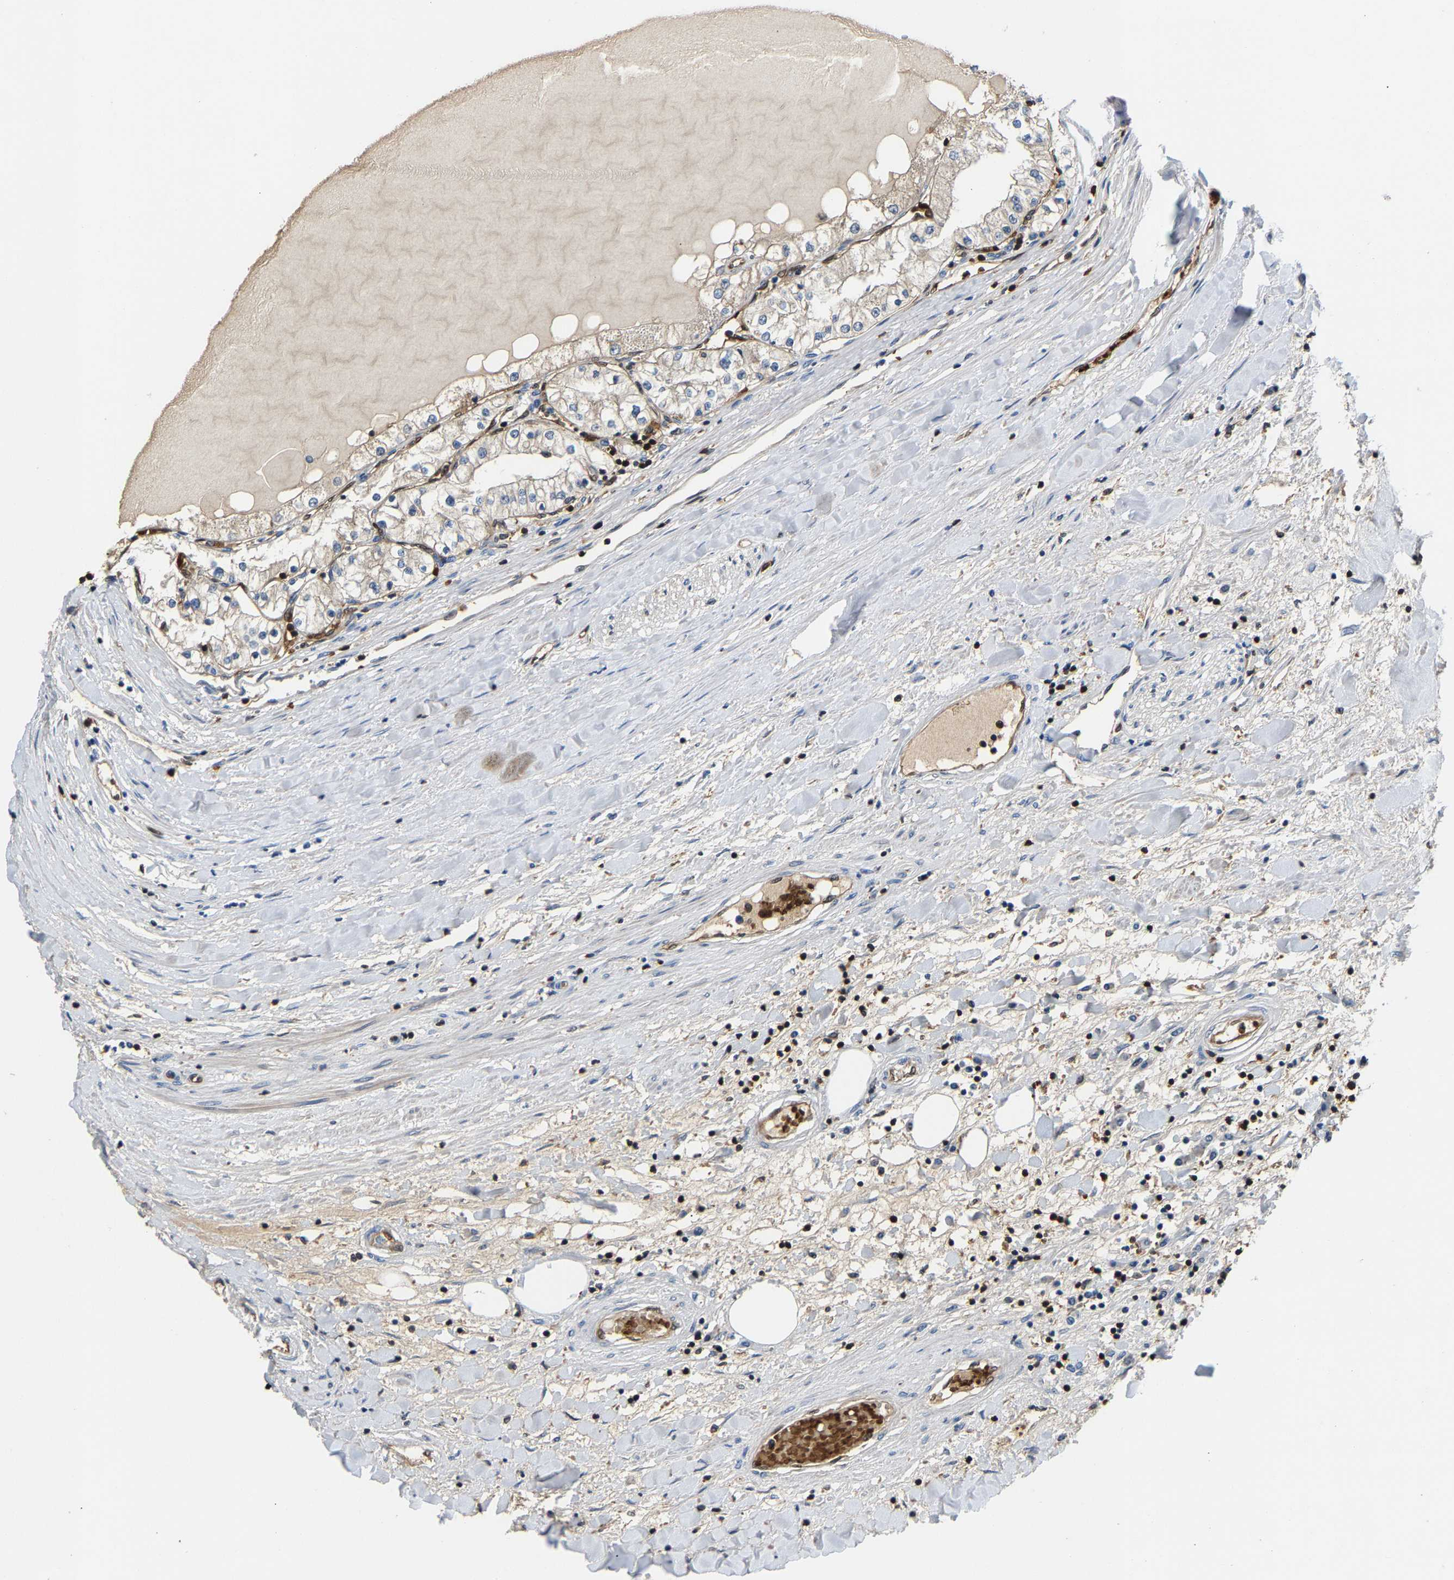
{"staining": {"intensity": "weak", "quantity": "25%-75%", "location": "cytoplasmic/membranous"}, "tissue": "renal cancer", "cell_type": "Tumor cells", "image_type": "cancer", "snomed": [{"axis": "morphology", "description": "Adenocarcinoma, NOS"}, {"axis": "topography", "description": "Kidney"}], "caption": "Protein expression by immunohistochemistry demonstrates weak cytoplasmic/membranous expression in about 25%-75% of tumor cells in adenocarcinoma (renal). (DAB (3,3'-diaminobenzidine) IHC, brown staining for protein, blue staining for nuclei).", "gene": "GIMAP7", "patient": {"sex": "male", "age": 68}}